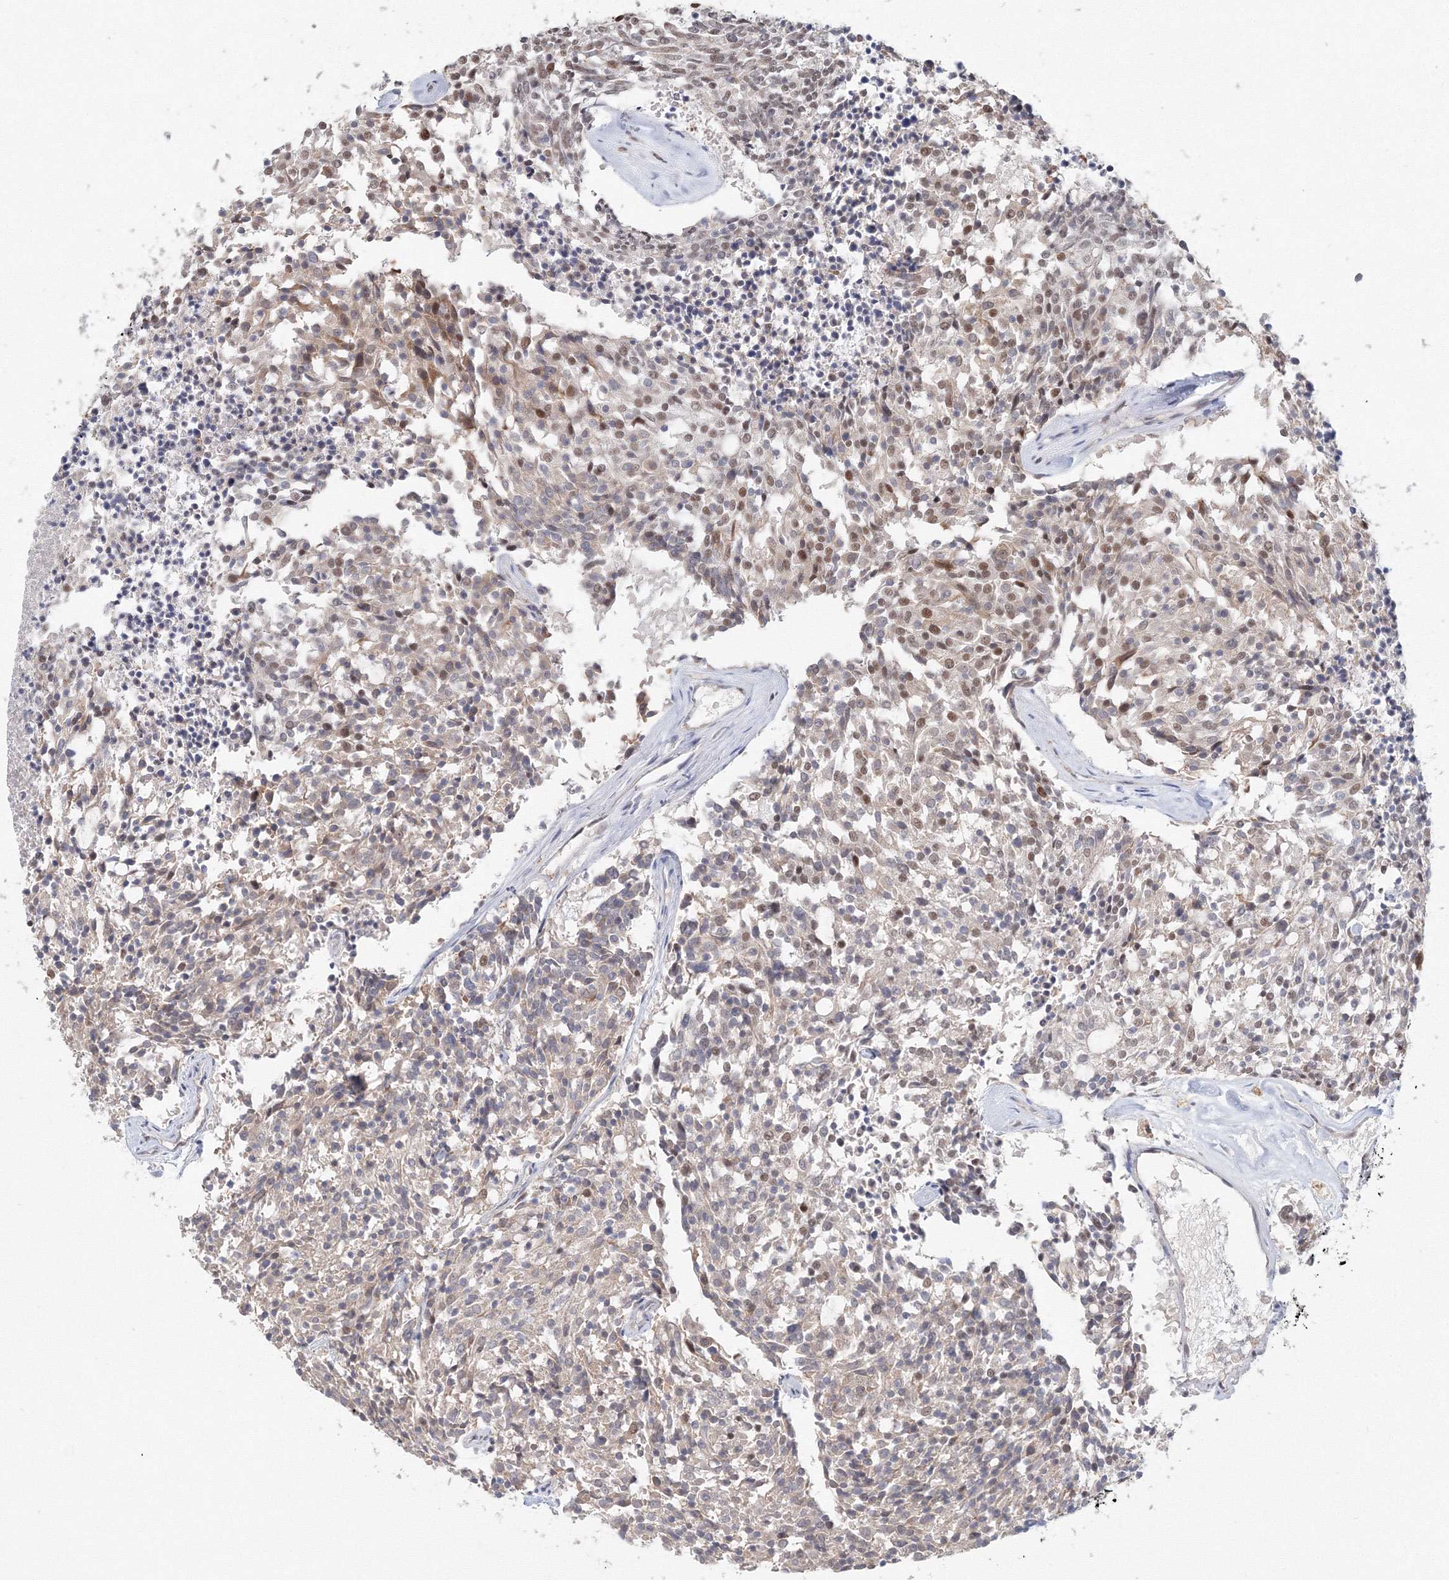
{"staining": {"intensity": "weak", "quantity": "<25%", "location": "nuclear"}, "tissue": "carcinoid", "cell_type": "Tumor cells", "image_type": "cancer", "snomed": [{"axis": "morphology", "description": "Carcinoid, malignant, NOS"}, {"axis": "topography", "description": "Pancreas"}], "caption": "Human carcinoid stained for a protein using immunohistochemistry shows no expression in tumor cells.", "gene": "IWS1", "patient": {"sex": "female", "age": 54}}